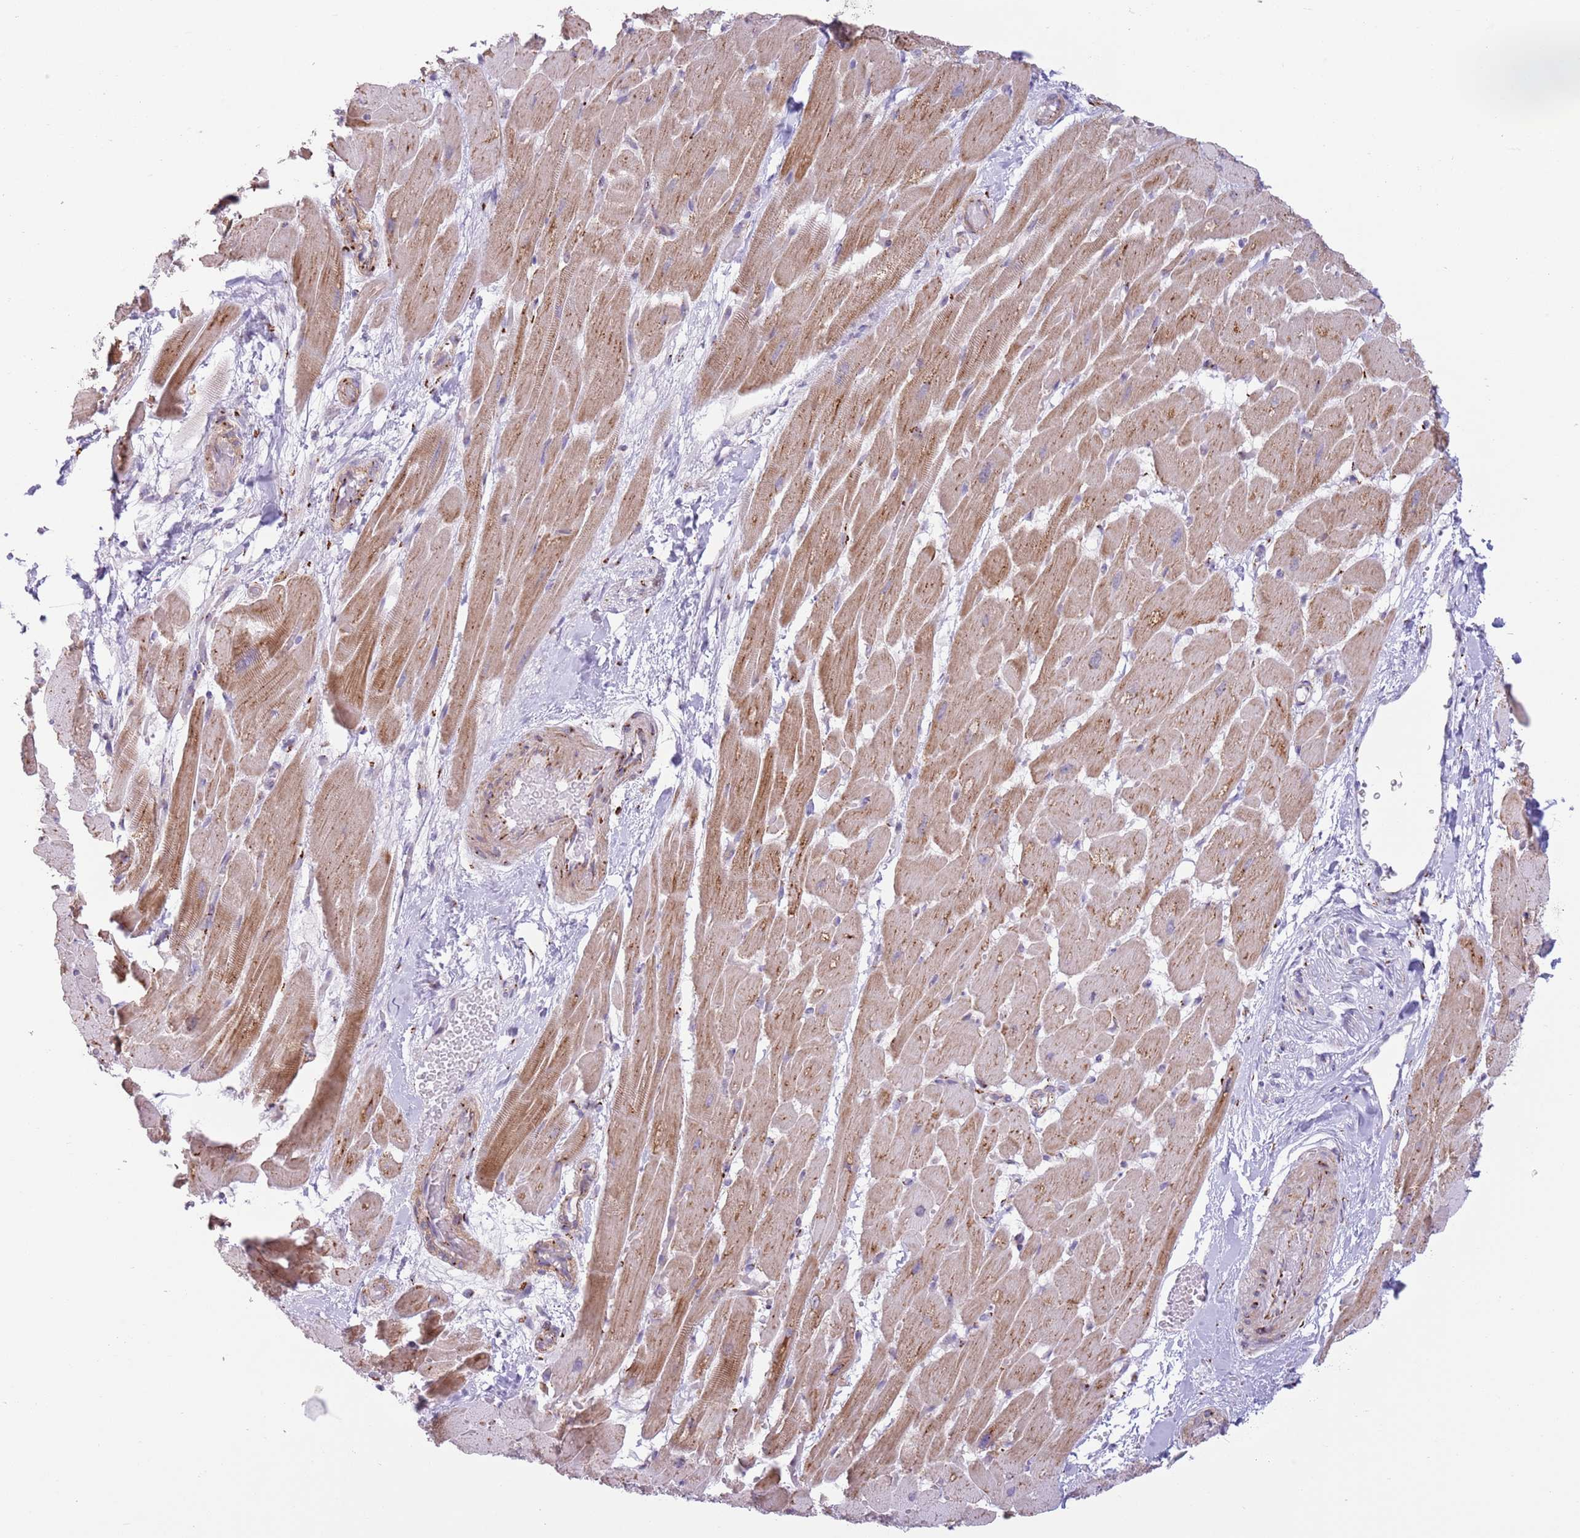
{"staining": {"intensity": "moderate", "quantity": ">75%", "location": "cytoplasmic/membranous"}, "tissue": "heart muscle", "cell_type": "Cardiomyocytes", "image_type": "normal", "snomed": [{"axis": "morphology", "description": "Normal tissue, NOS"}, {"axis": "topography", "description": "Heart"}], "caption": "Heart muscle stained with DAB (3,3'-diaminobenzidine) immunohistochemistry (IHC) displays medium levels of moderate cytoplasmic/membranous expression in about >75% of cardiomyocytes.", "gene": "C20orf96", "patient": {"sex": "male", "age": 37}}